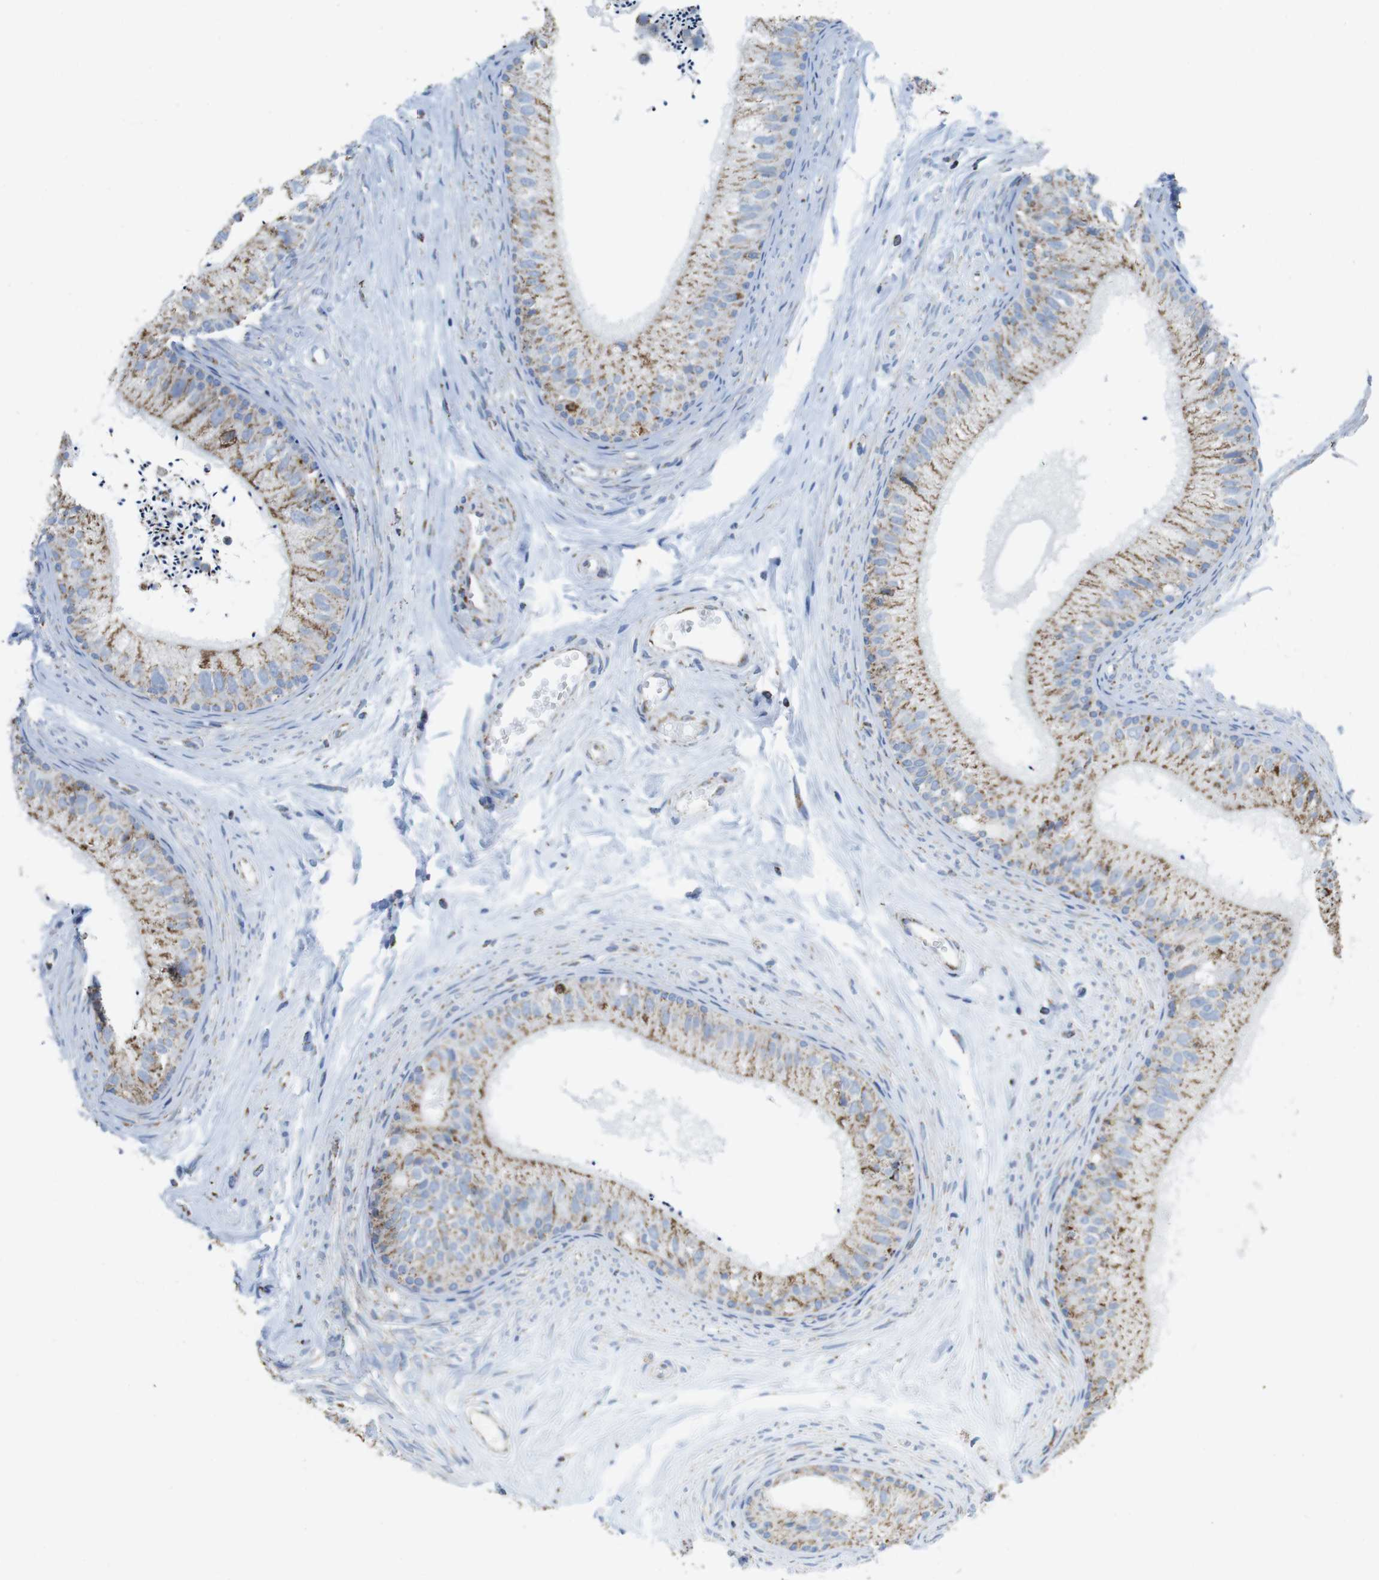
{"staining": {"intensity": "strong", "quantity": ">75%", "location": "cytoplasmic/membranous"}, "tissue": "epididymis", "cell_type": "Glandular cells", "image_type": "normal", "snomed": [{"axis": "morphology", "description": "Normal tissue, NOS"}, {"axis": "topography", "description": "Epididymis"}], "caption": "Brown immunohistochemical staining in unremarkable human epididymis exhibits strong cytoplasmic/membranous staining in about >75% of glandular cells. Using DAB (3,3'-diaminobenzidine) (brown) and hematoxylin (blue) stains, captured at high magnification using brightfield microscopy.", "gene": "ATP5PO", "patient": {"sex": "male", "age": 56}}